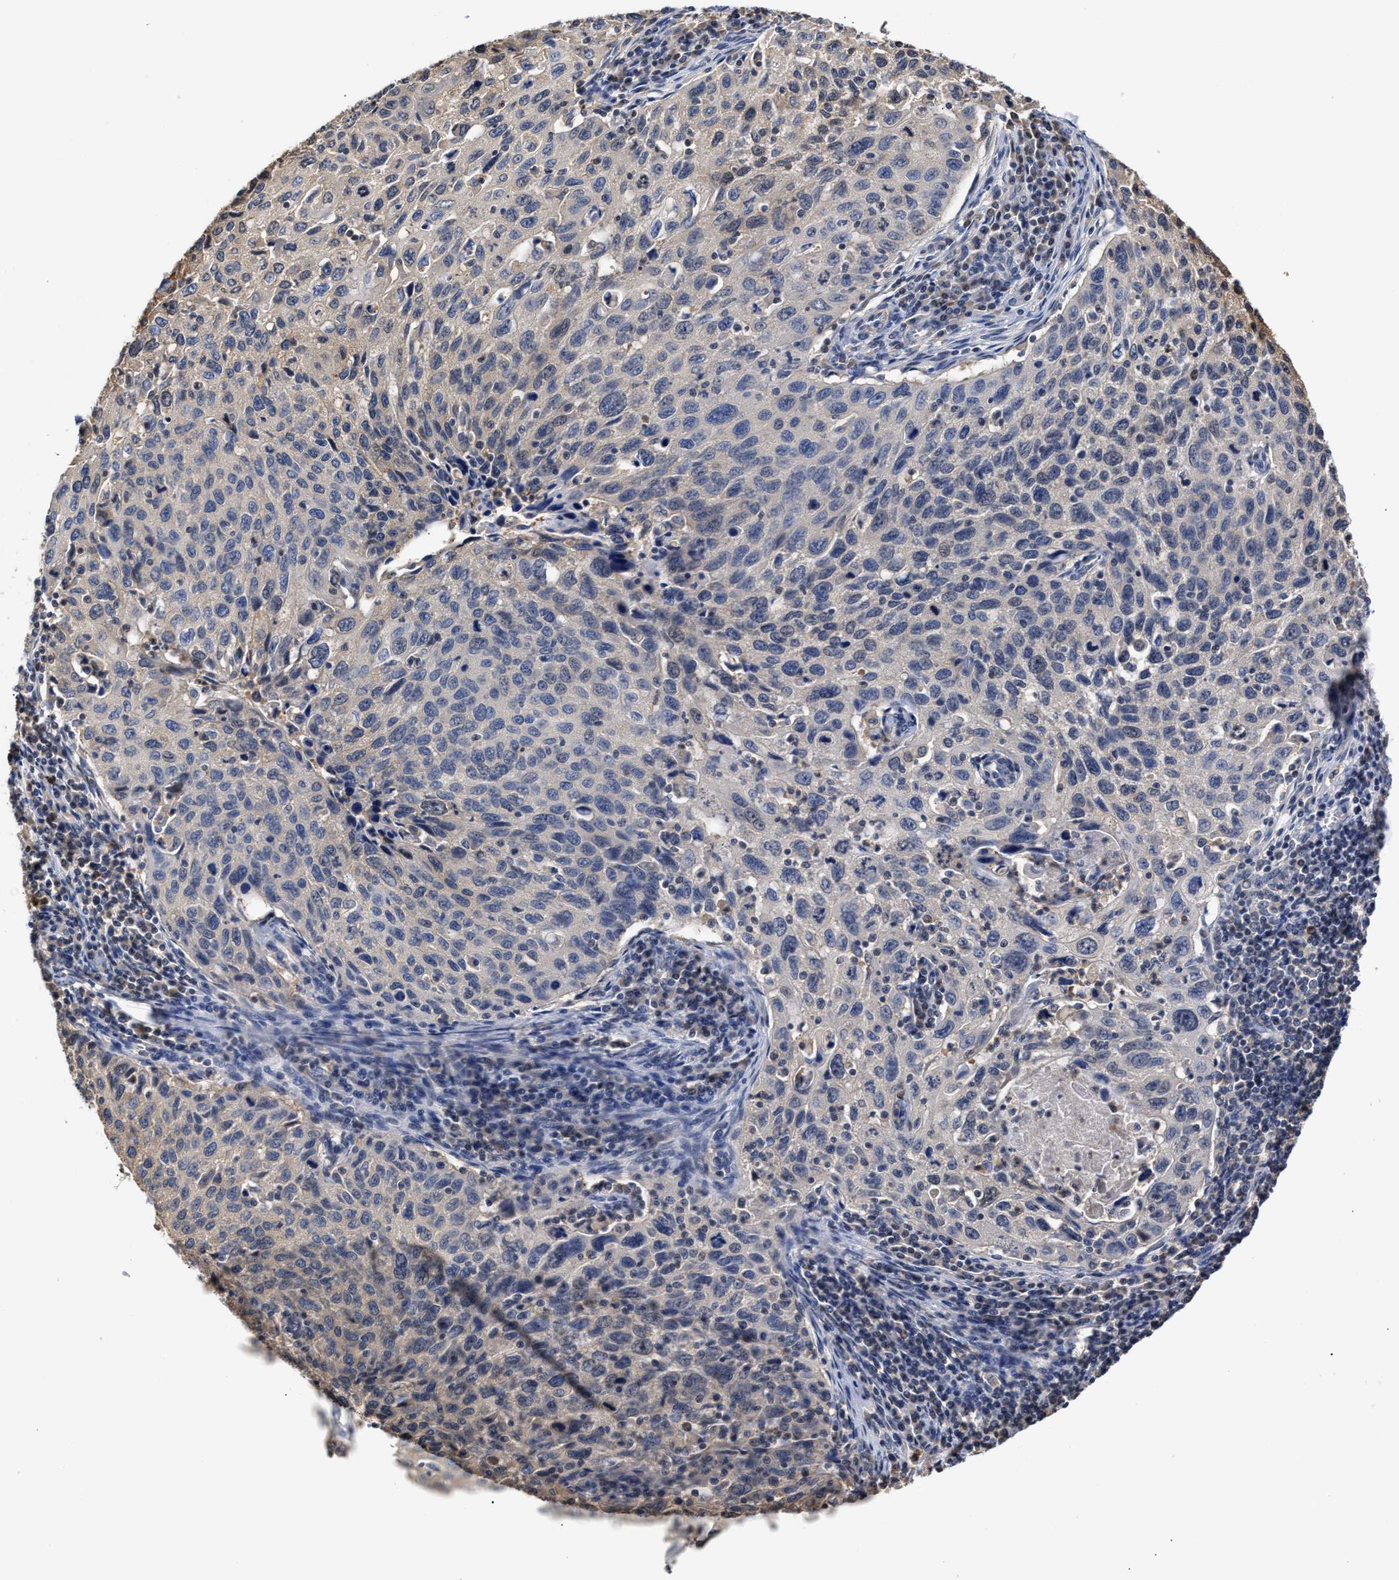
{"staining": {"intensity": "weak", "quantity": "<25%", "location": "cytoplasmic/membranous"}, "tissue": "cervical cancer", "cell_type": "Tumor cells", "image_type": "cancer", "snomed": [{"axis": "morphology", "description": "Squamous cell carcinoma, NOS"}, {"axis": "topography", "description": "Cervix"}], "caption": "The histopathology image displays no staining of tumor cells in squamous cell carcinoma (cervical).", "gene": "KLHDC1", "patient": {"sex": "female", "age": 53}}